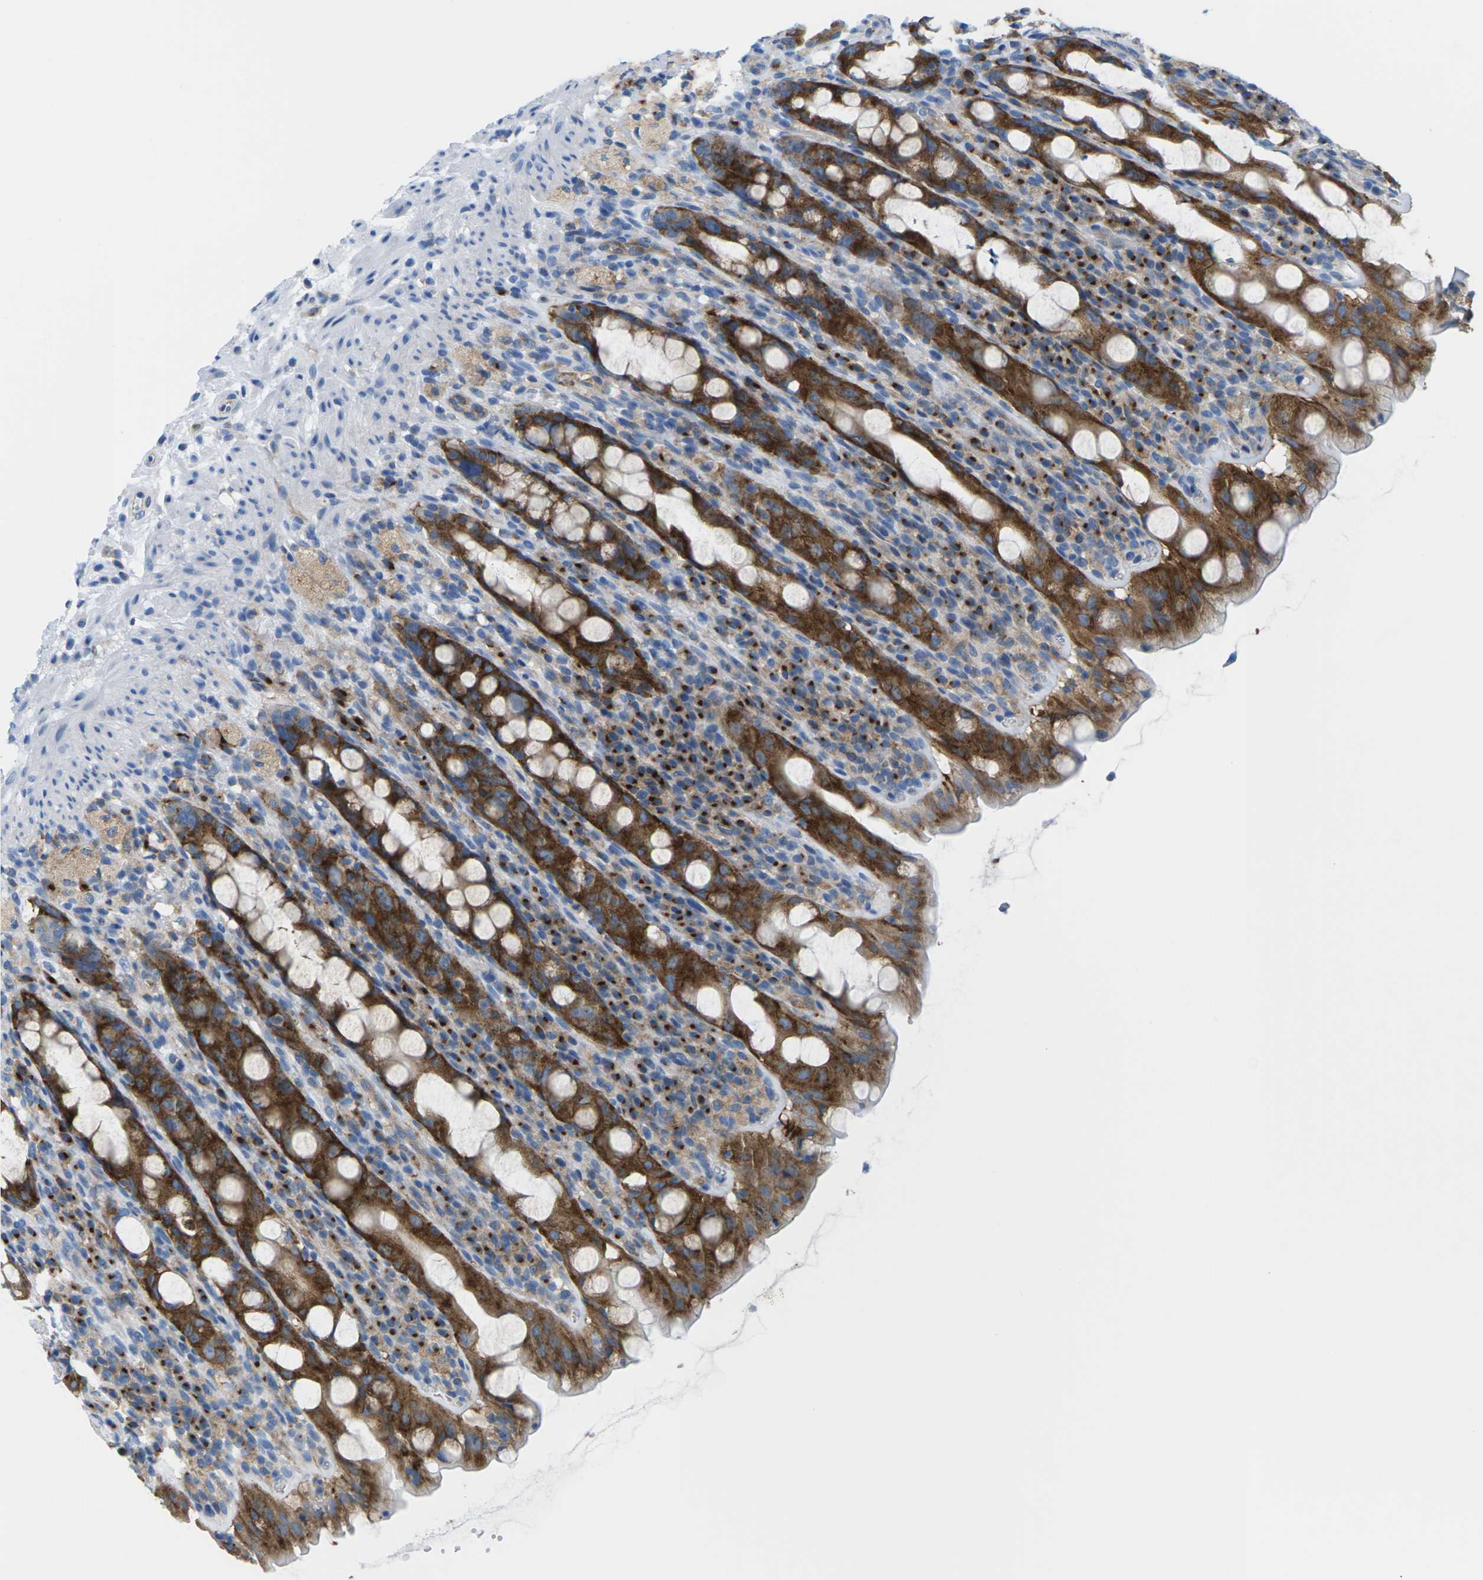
{"staining": {"intensity": "strong", "quantity": ">75%", "location": "cytoplasmic/membranous"}, "tissue": "rectum", "cell_type": "Glandular cells", "image_type": "normal", "snomed": [{"axis": "morphology", "description": "Normal tissue, NOS"}, {"axis": "topography", "description": "Rectum"}], "caption": "About >75% of glandular cells in normal rectum reveal strong cytoplasmic/membranous protein staining as visualized by brown immunohistochemical staining.", "gene": "SYNGR2", "patient": {"sex": "male", "age": 44}}